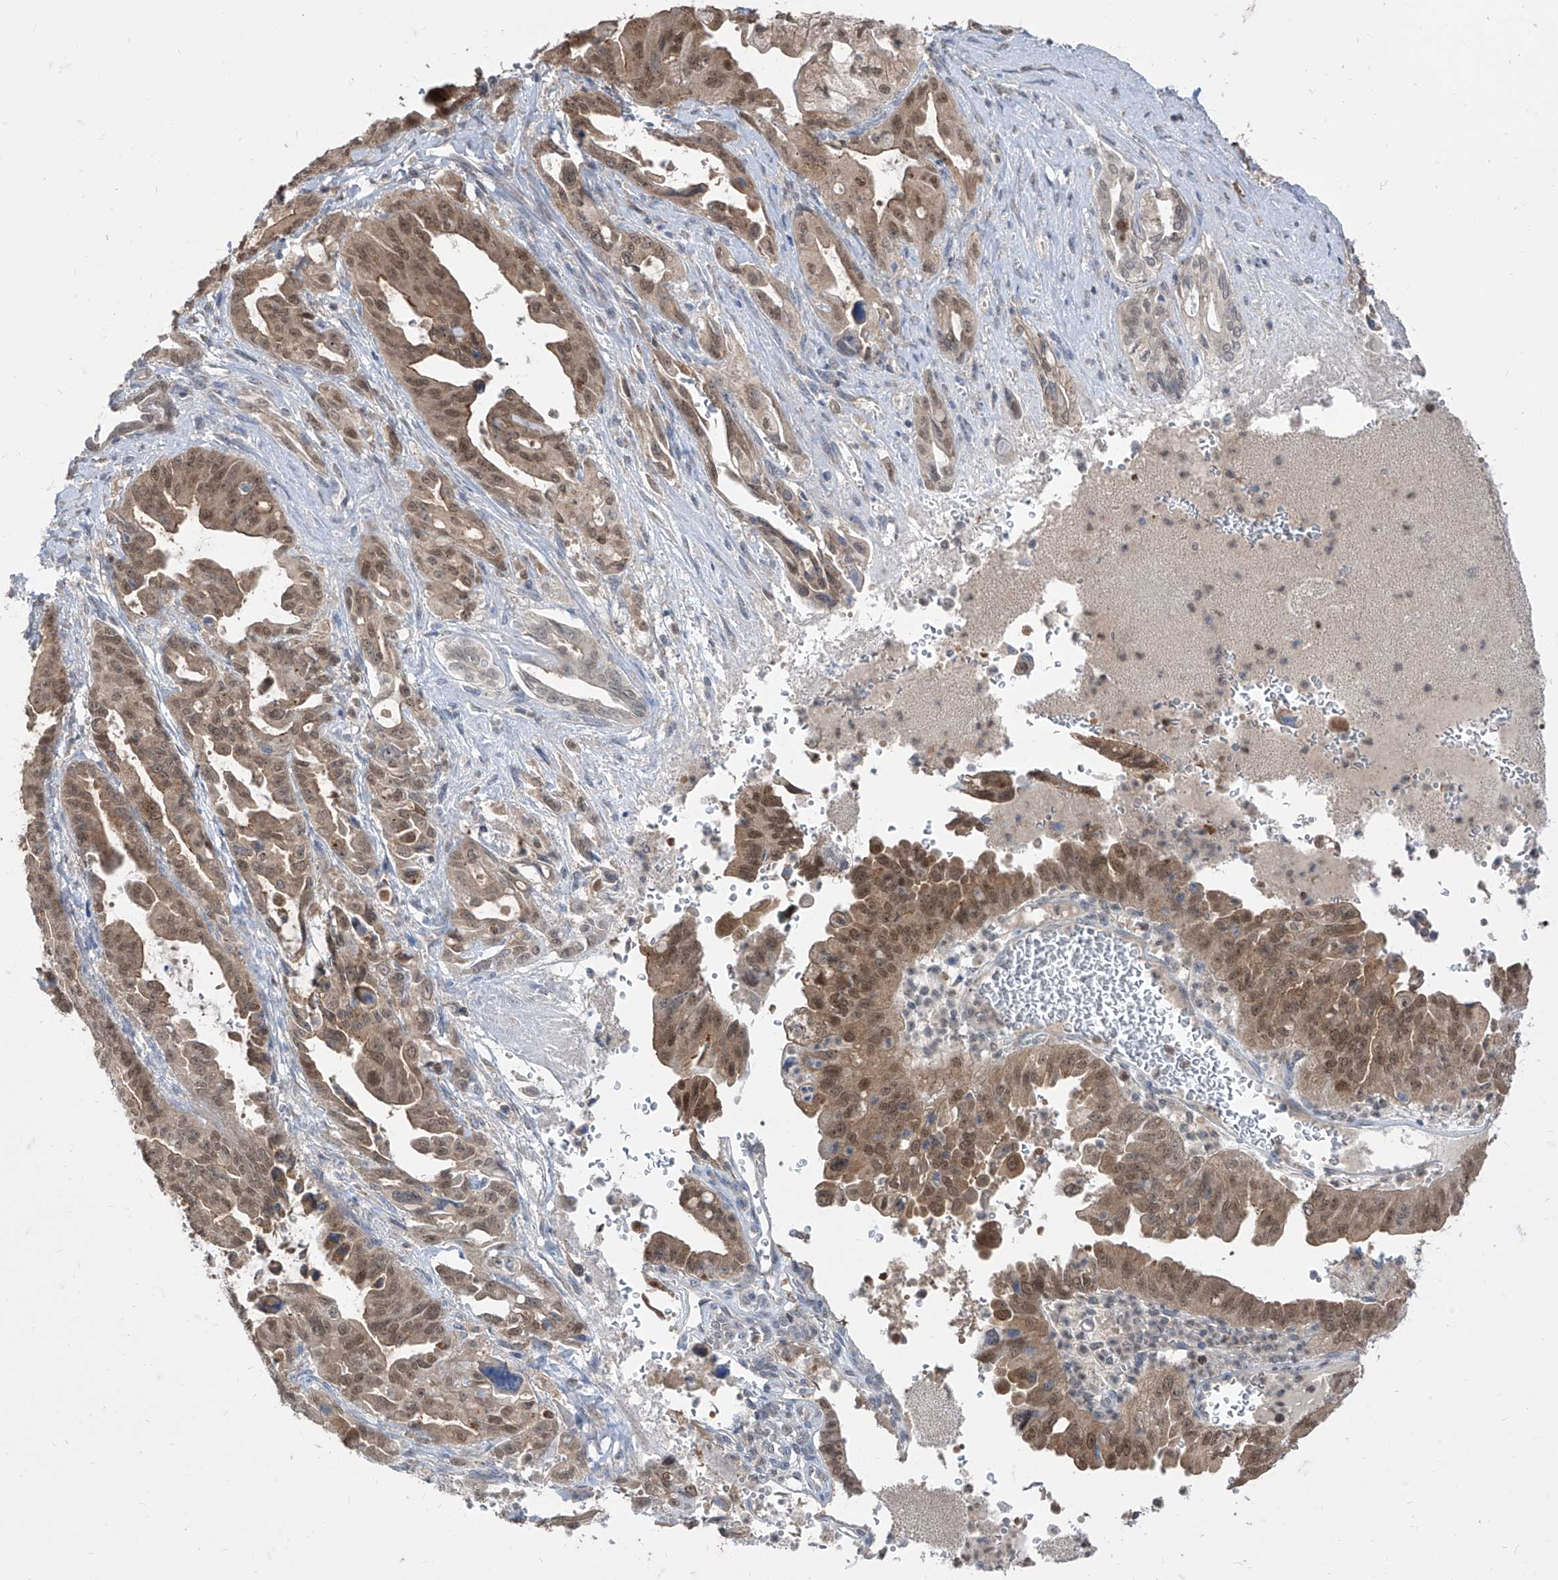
{"staining": {"intensity": "moderate", "quantity": ">75%", "location": "cytoplasmic/membranous,nuclear"}, "tissue": "pancreatic cancer", "cell_type": "Tumor cells", "image_type": "cancer", "snomed": [{"axis": "morphology", "description": "Adenocarcinoma, NOS"}, {"axis": "topography", "description": "Pancreas"}], "caption": "Pancreatic cancer stained with a brown dye reveals moderate cytoplasmic/membranous and nuclear positive expression in about >75% of tumor cells.", "gene": "BROX", "patient": {"sex": "male", "age": 70}}